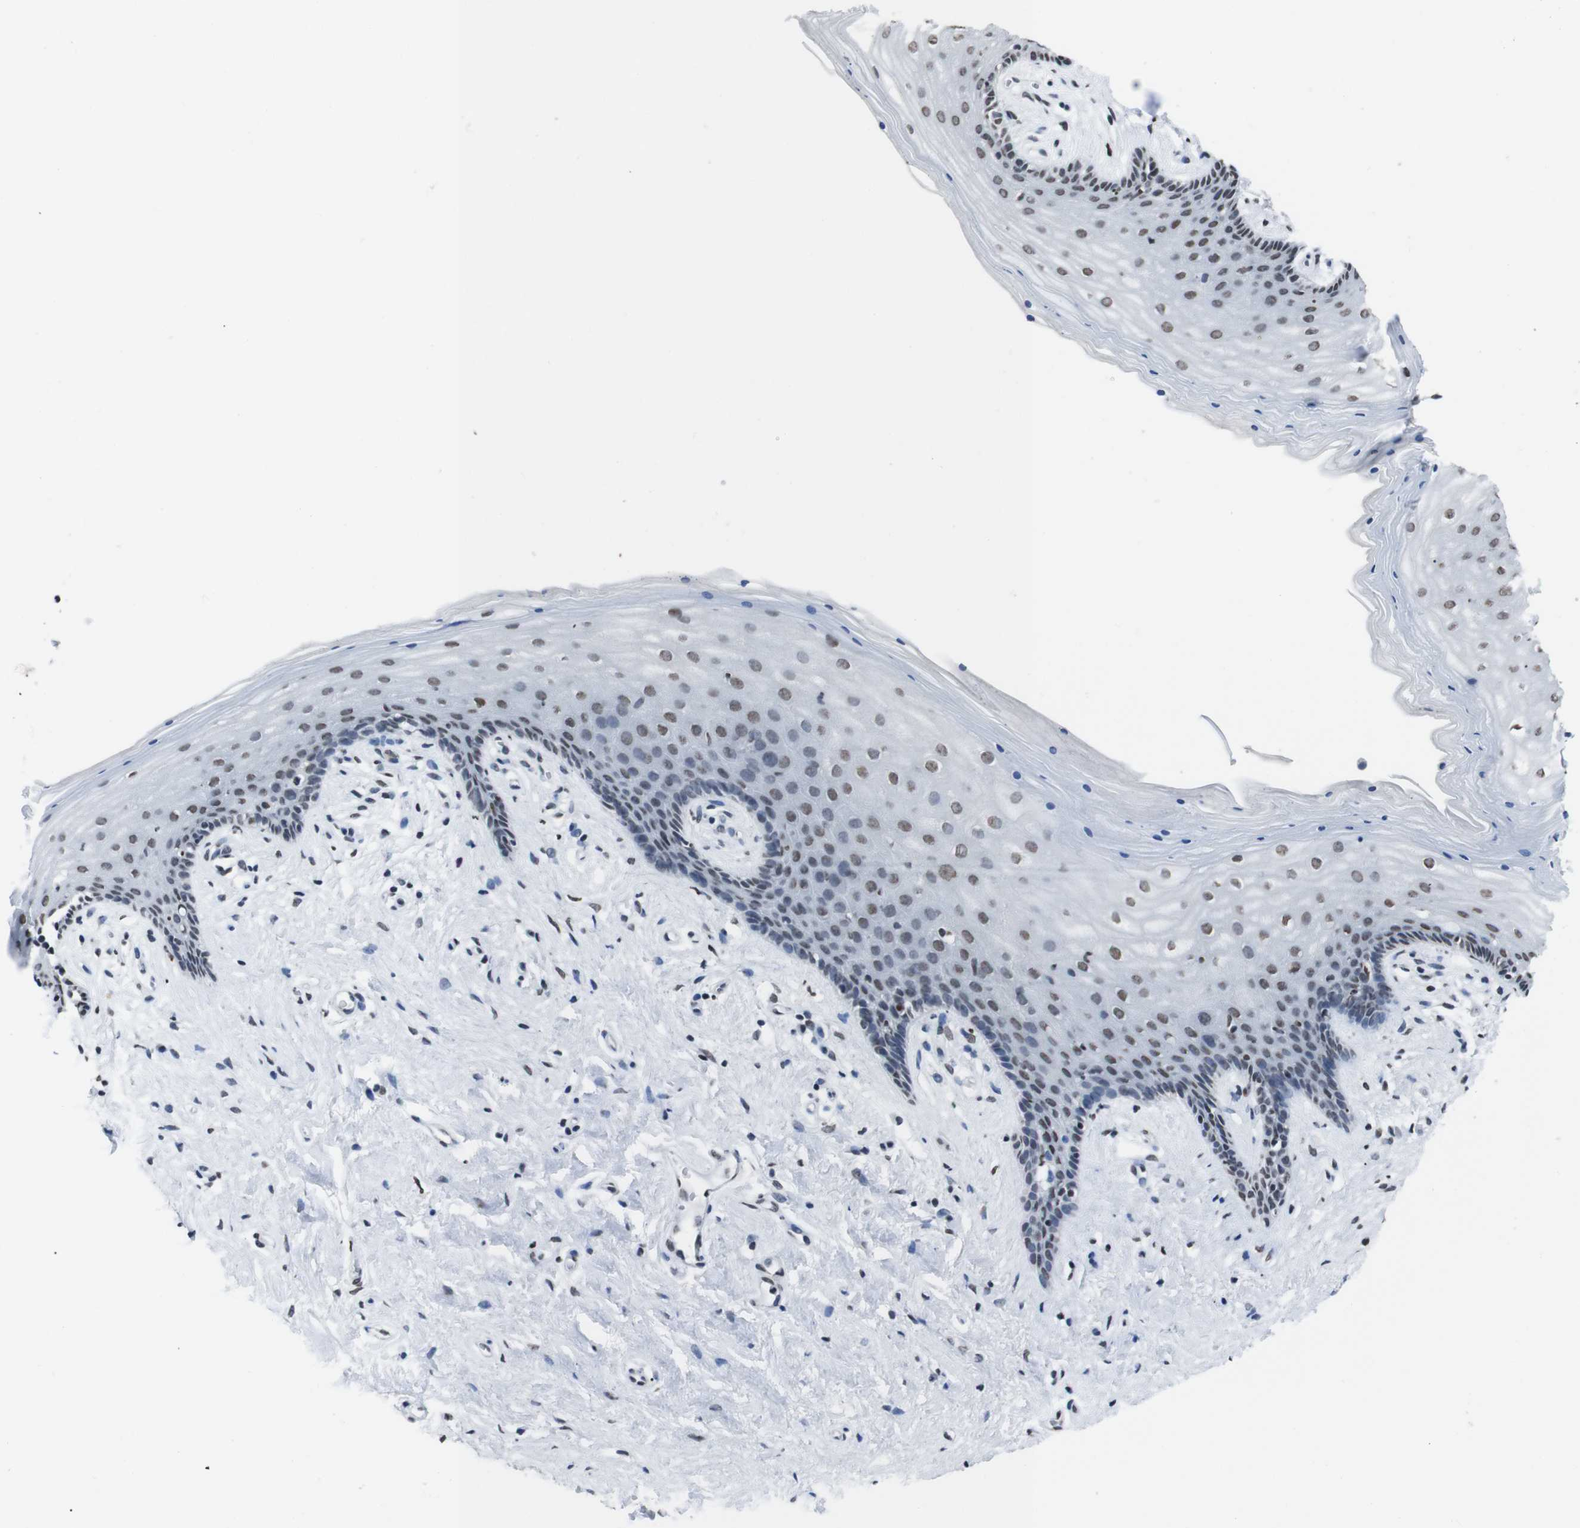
{"staining": {"intensity": "moderate", "quantity": "25%-75%", "location": "nuclear"}, "tissue": "vagina", "cell_type": "Squamous epithelial cells", "image_type": "normal", "snomed": [{"axis": "morphology", "description": "Normal tissue, NOS"}, {"axis": "topography", "description": "Vagina"}], "caption": "The image shows a brown stain indicating the presence of a protein in the nuclear of squamous epithelial cells in vagina. The staining was performed using DAB to visualize the protein expression in brown, while the nuclei were stained in blue with hematoxylin (Magnification: 20x).", "gene": "PIP4P2", "patient": {"sex": "female", "age": 44}}